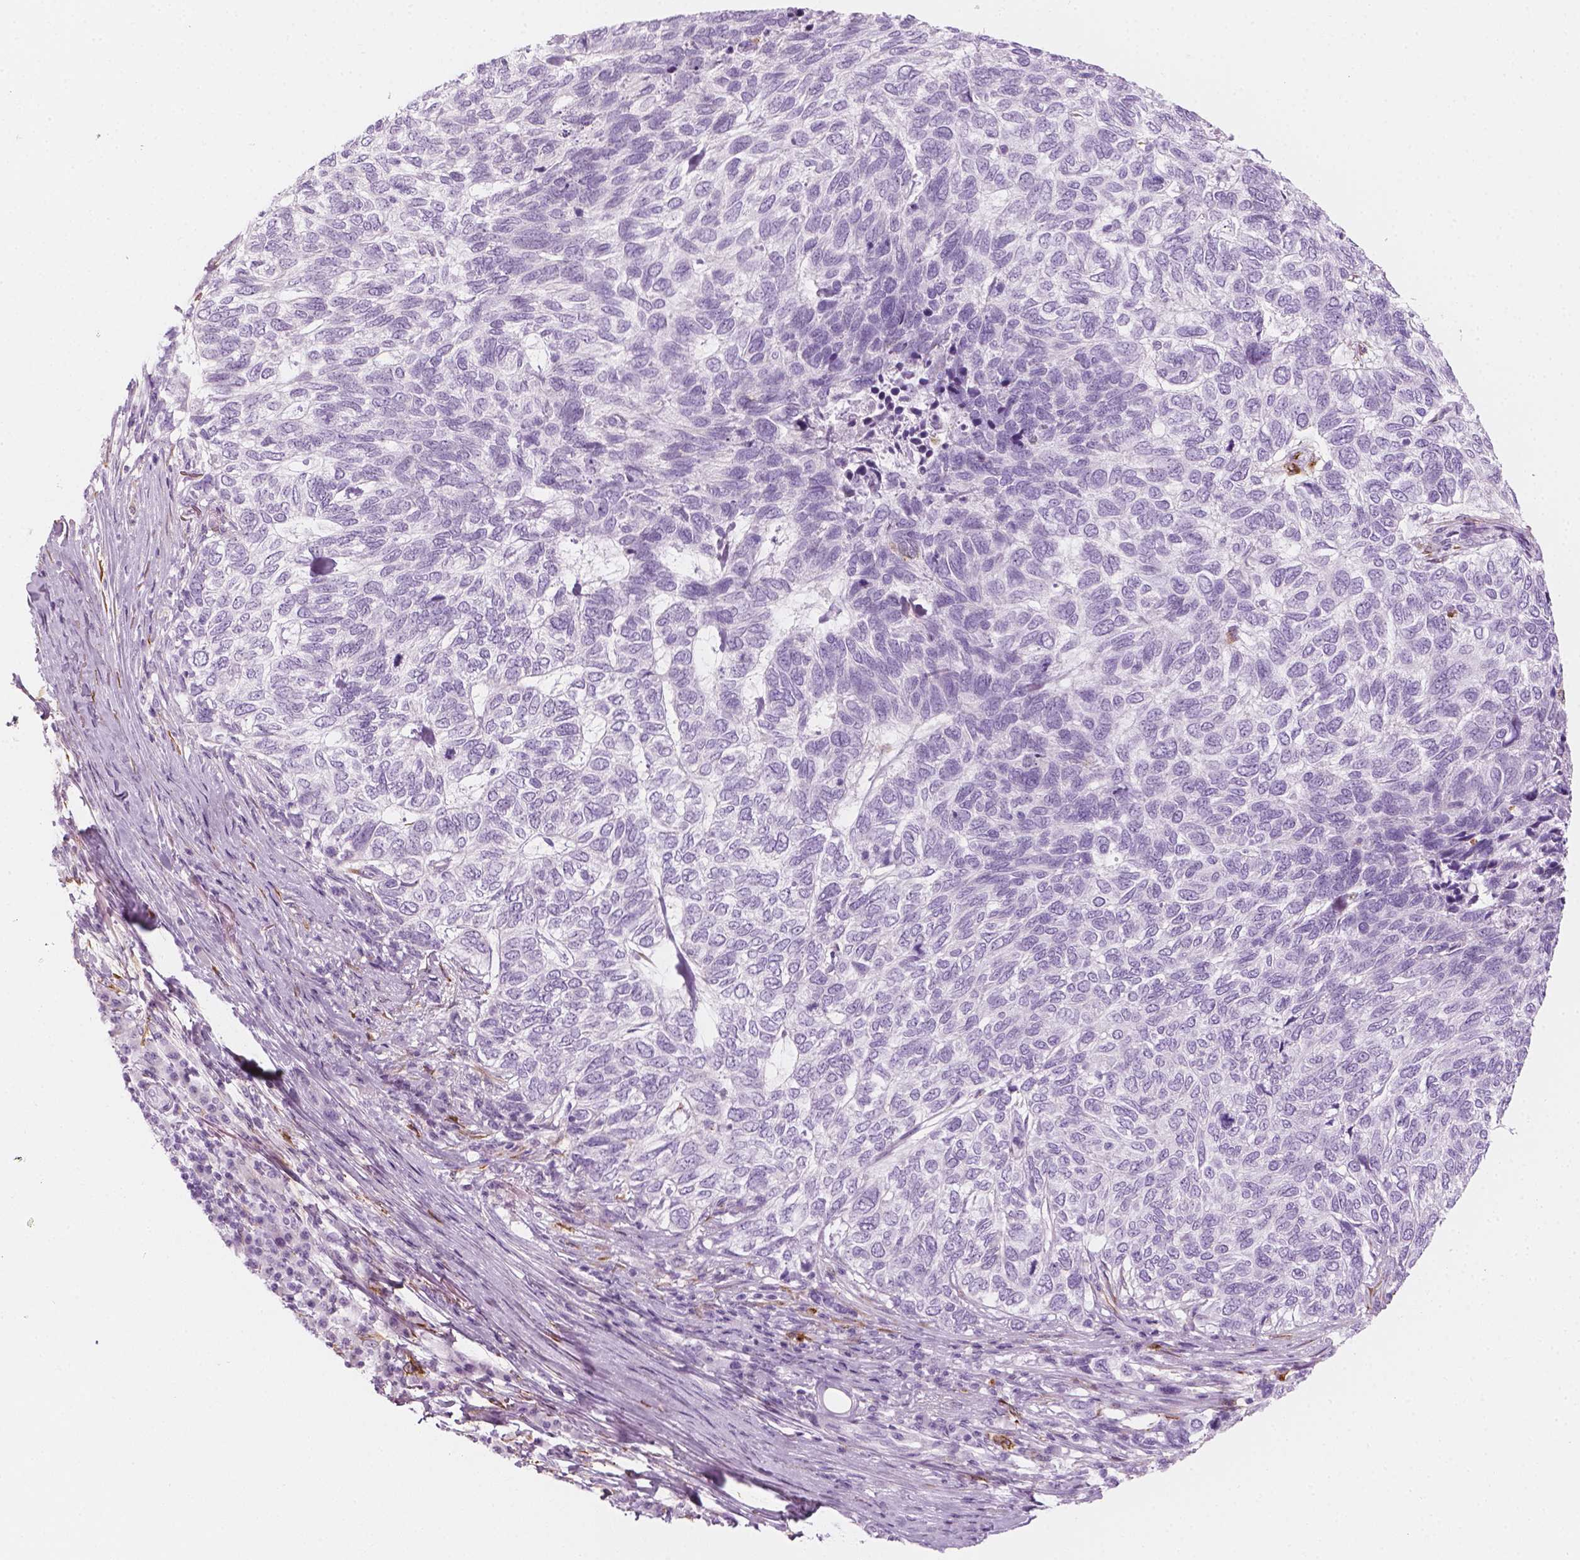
{"staining": {"intensity": "negative", "quantity": "none", "location": "none"}, "tissue": "skin cancer", "cell_type": "Tumor cells", "image_type": "cancer", "snomed": [{"axis": "morphology", "description": "Basal cell carcinoma"}, {"axis": "topography", "description": "Skin"}], "caption": "DAB immunohistochemical staining of basal cell carcinoma (skin) demonstrates no significant staining in tumor cells.", "gene": "CES1", "patient": {"sex": "female", "age": 65}}